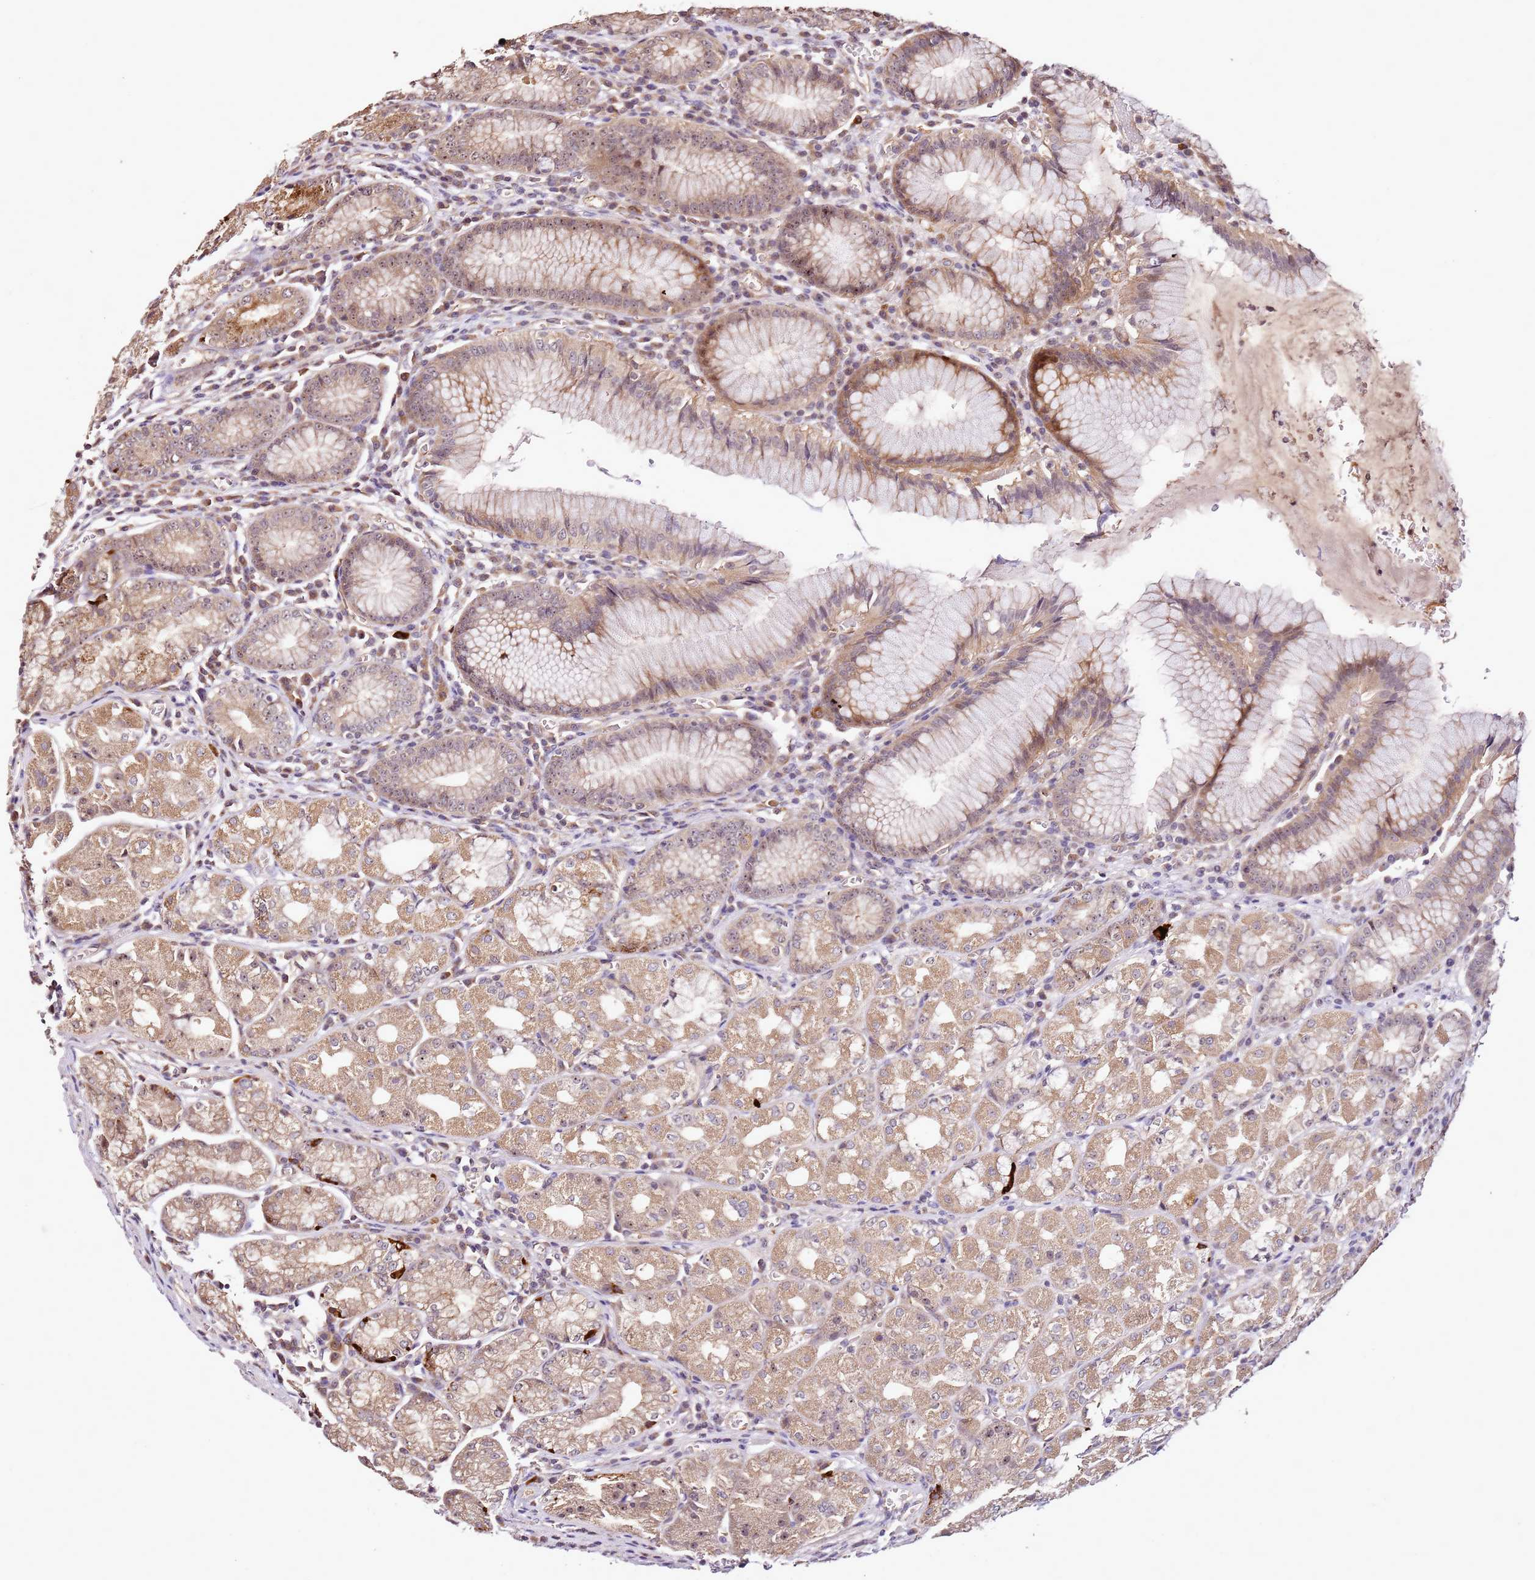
{"staining": {"intensity": "moderate", "quantity": ">75%", "location": "cytoplasmic/membranous,nuclear"}, "tissue": "stomach", "cell_type": "Glandular cells", "image_type": "normal", "snomed": [{"axis": "morphology", "description": "Normal tissue, NOS"}, {"axis": "topography", "description": "Stomach"}], "caption": "DAB immunohistochemical staining of normal human stomach displays moderate cytoplasmic/membranous,nuclear protein positivity in about >75% of glandular cells.", "gene": "DDX27", "patient": {"sex": "male", "age": 55}}